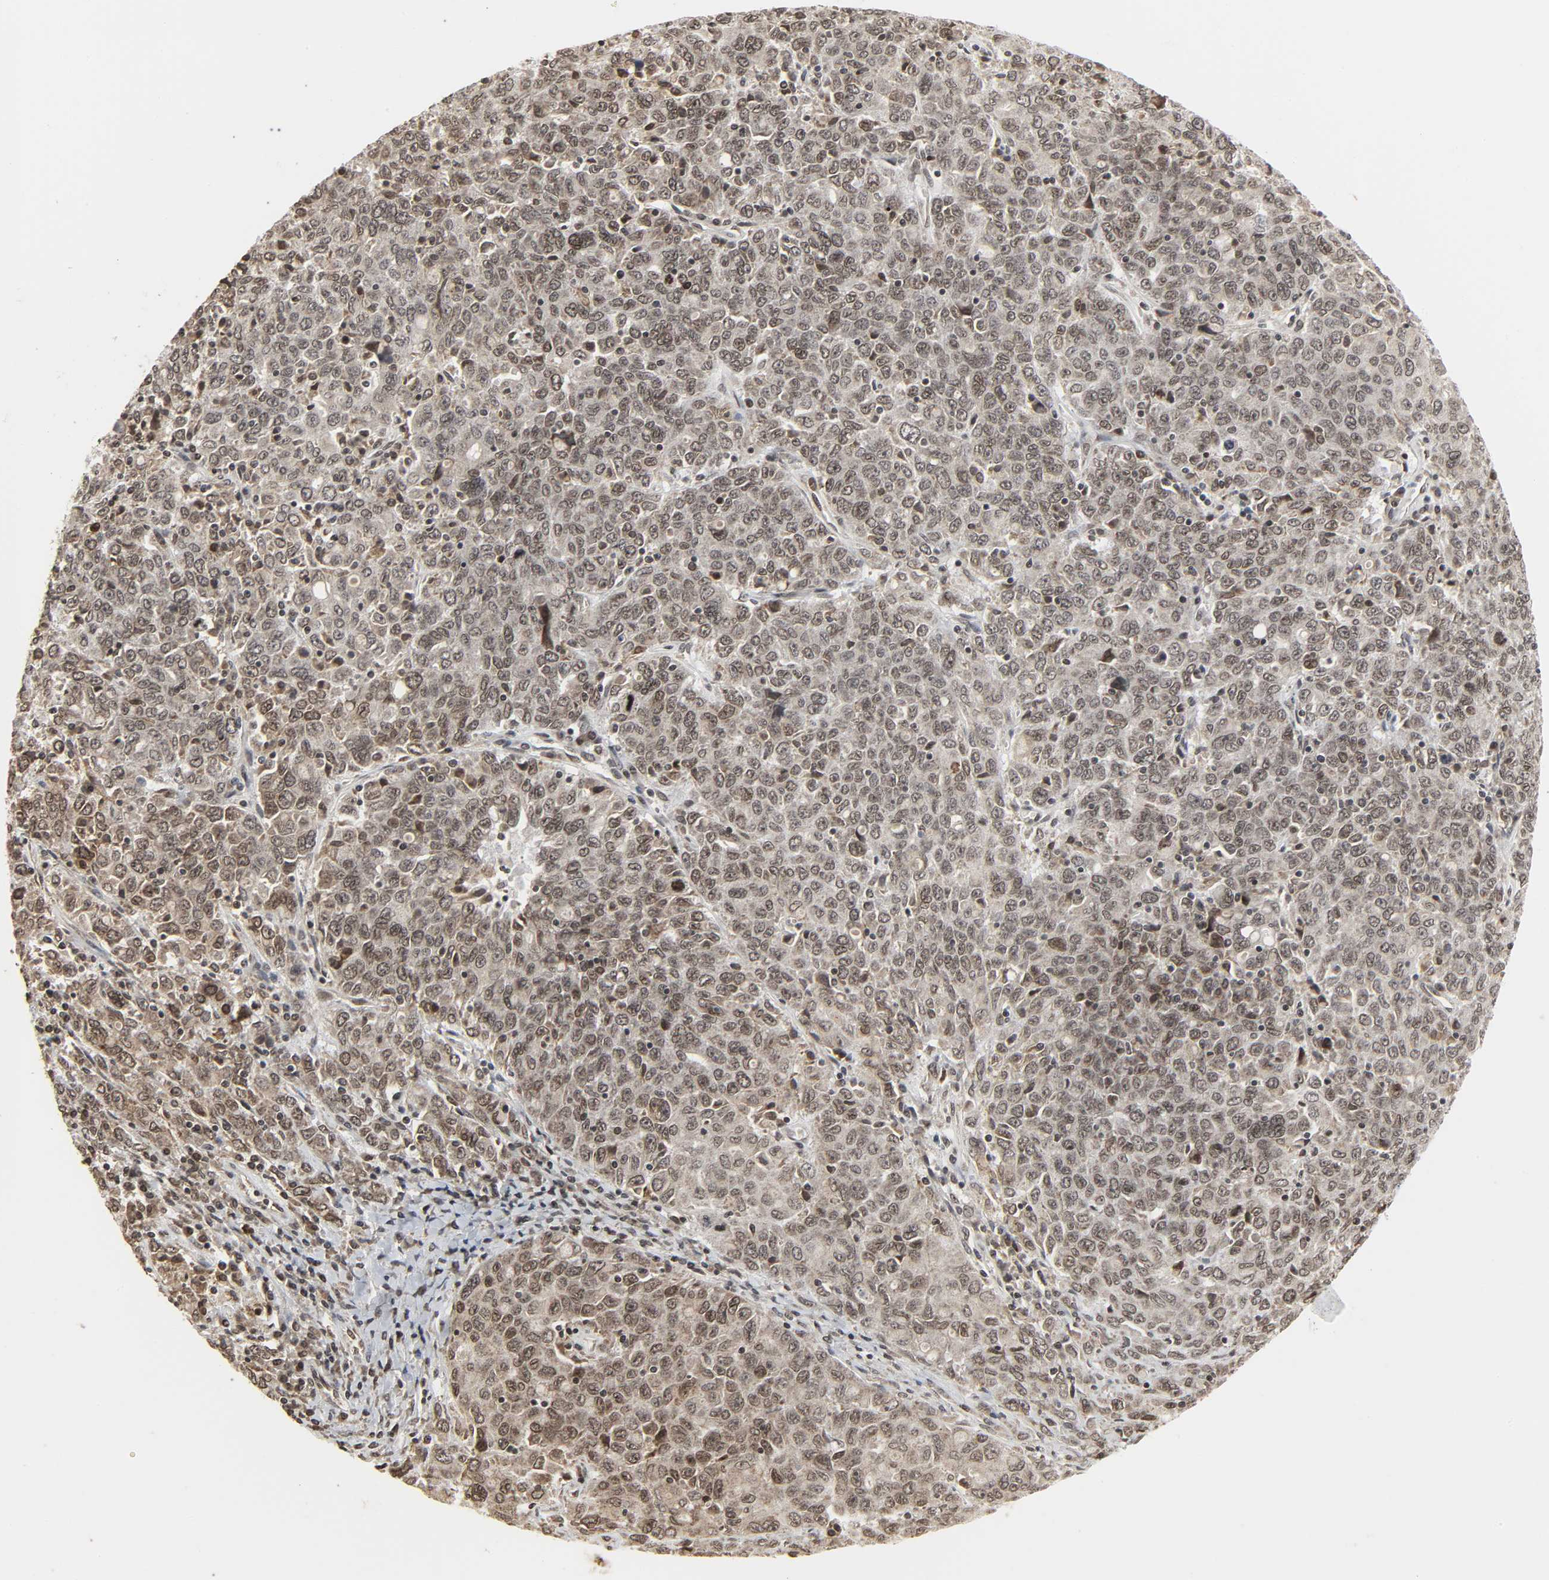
{"staining": {"intensity": "moderate", "quantity": ">75%", "location": "nuclear"}, "tissue": "ovarian cancer", "cell_type": "Tumor cells", "image_type": "cancer", "snomed": [{"axis": "morphology", "description": "Carcinoma, endometroid"}, {"axis": "topography", "description": "Ovary"}], "caption": "Protein analysis of ovarian cancer tissue demonstrates moderate nuclear positivity in approximately >75% of tumor cells.", "gene": "XRCC1", "patient": {"sex": "female", "age": 62}}